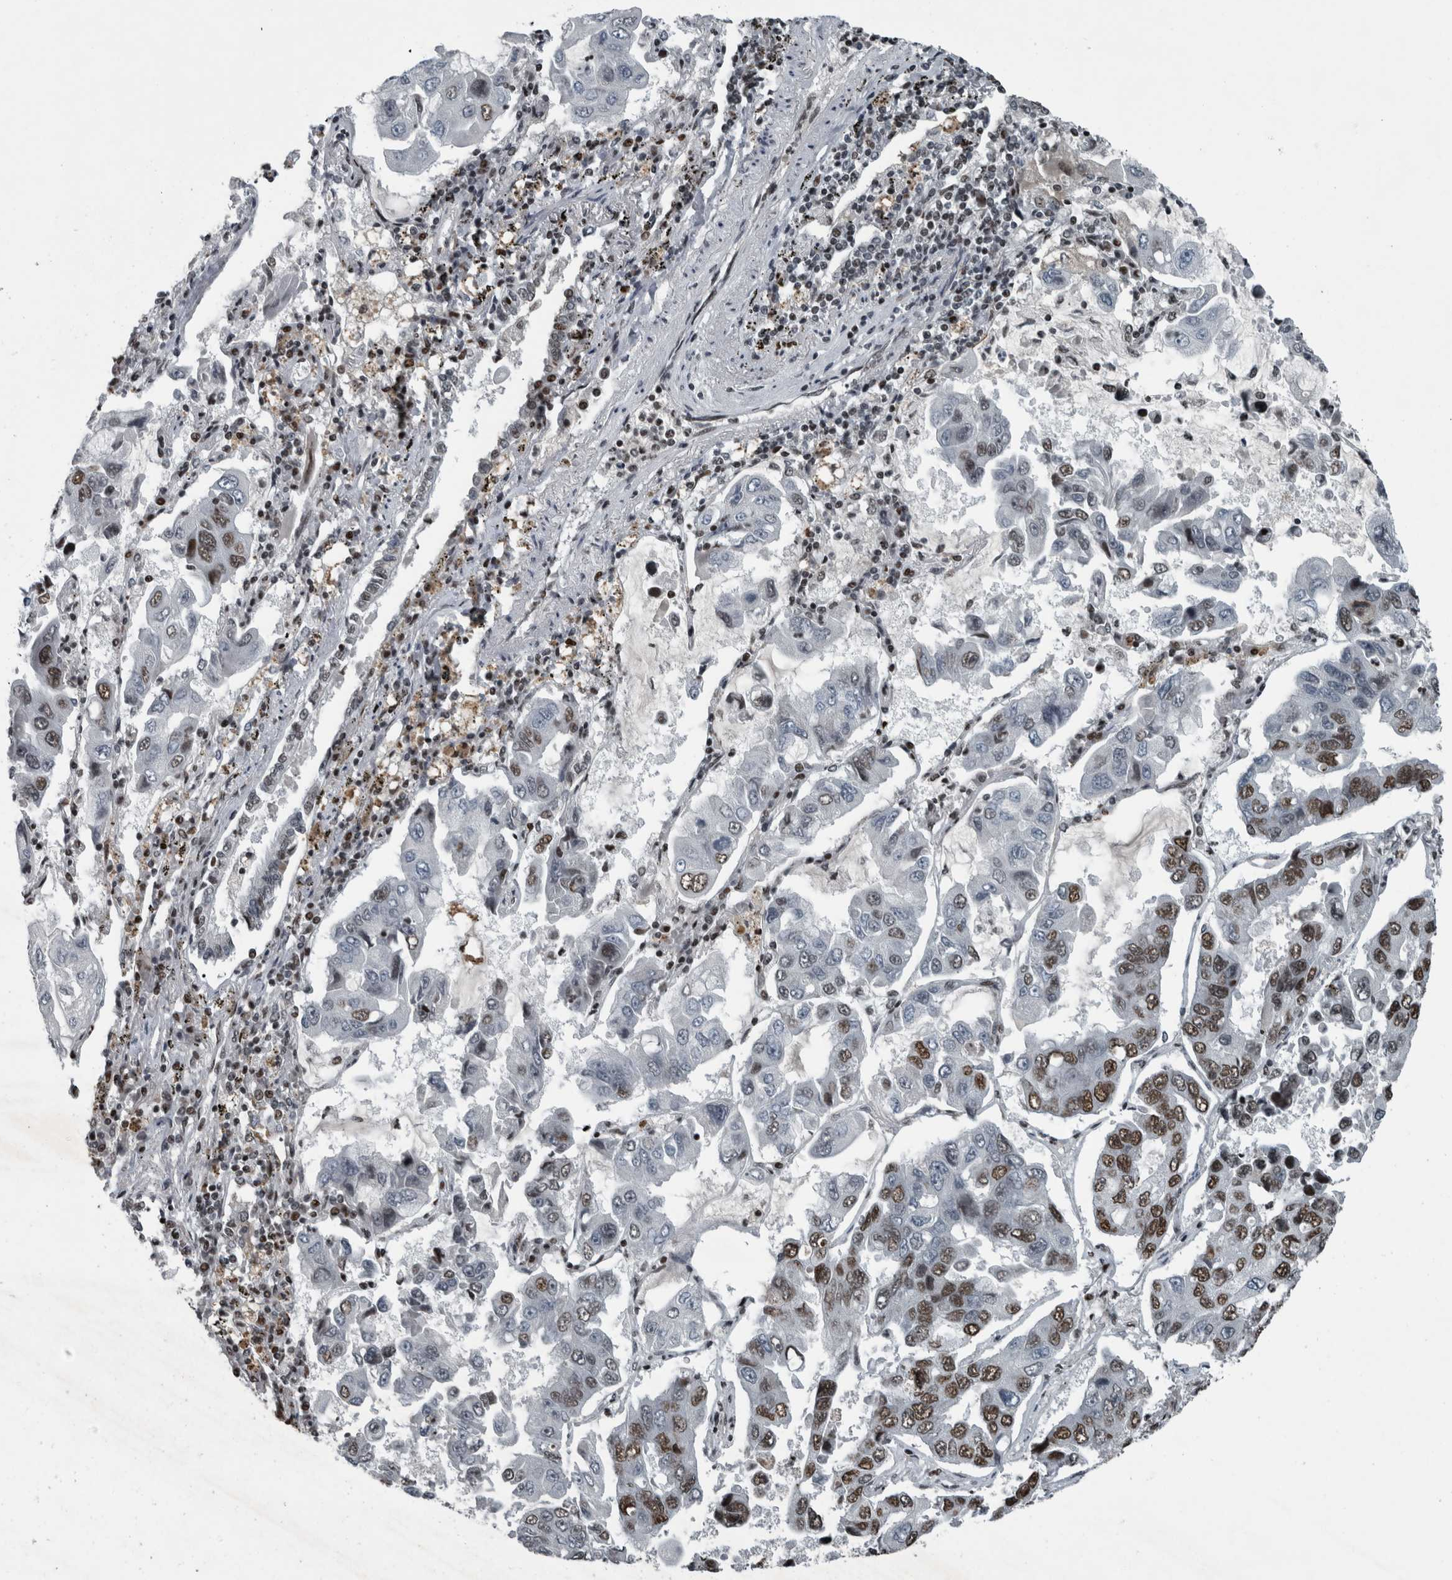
{"staining": {"intensity": "moderate", "quantity": "25%-75%", "location": "nuclear"}, "tissue": "lung cancer", "cell_type": "Tumor cells", "image_type": "cancer", "snomed": [{"axis": "morphology", "description": "Adenocarcinoma, NOS"}, {"axis": "topography", "description": "Lung"}], "caption": "Protein expression by immunohistochemistry (IHC) demonstrates moderate nuclear expression in about 25%-75% of tumor cells in lung adenocarcinoma. (Brightfield microscopy of DAB IHC at high magnification).", "gene": "UNC50", "patient": {"sex": "male", "age": 64}}